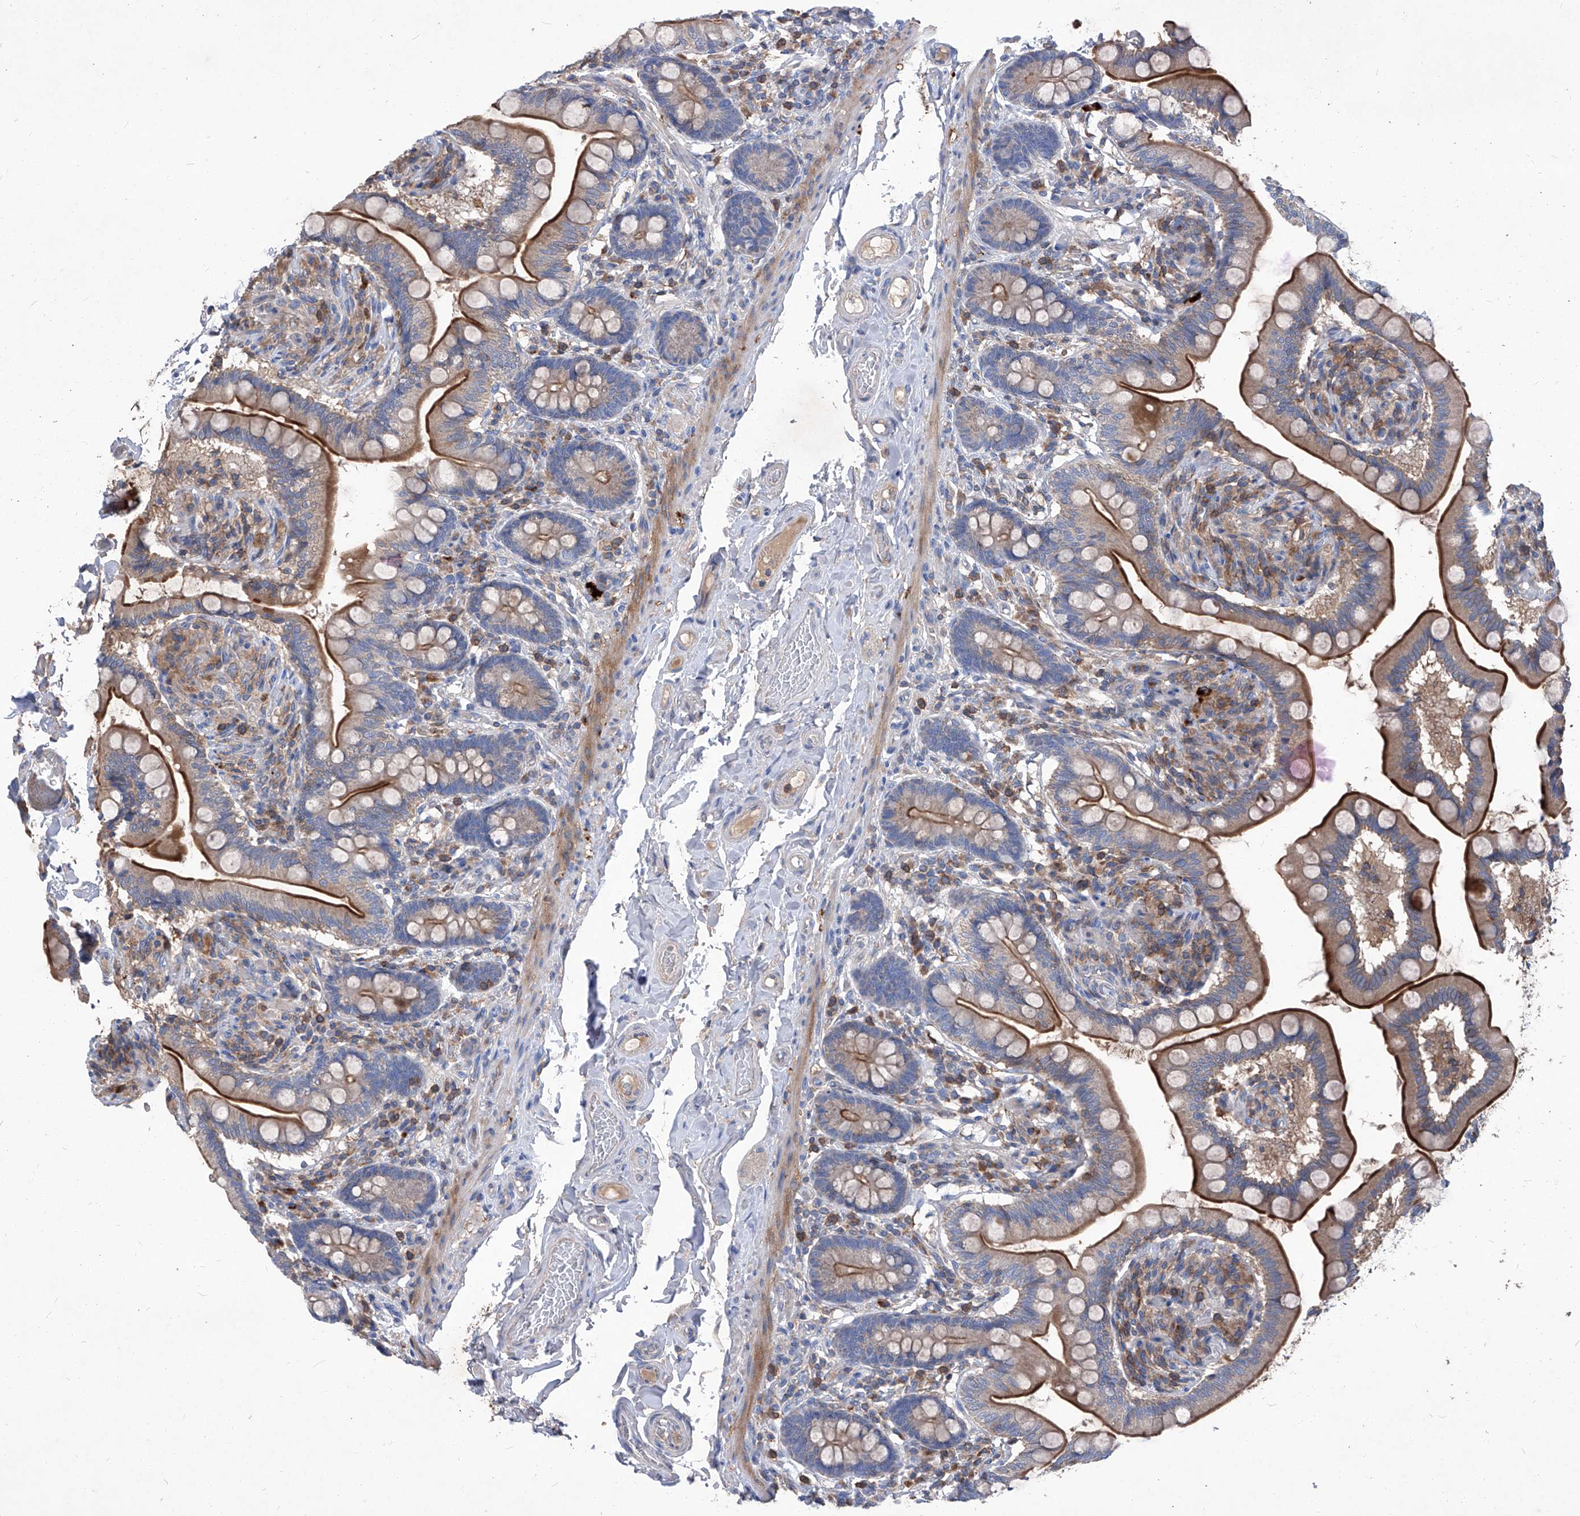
{"staining": {"intensity": "strong", "quantity": "25%-75%", "location": "cytoplasmic/membranous"}, "tissue": "small intestine", "cell_type": "Glandular cells", "image_type": "normal", "snomed": [{"axis": "morphology", "description": "Normal tissue, NOS"}, {"axis": "topography", "description": "Small intestine"}], "caption": "Glandular cells demonstrate high levels of strong cytoplasmic/membranous expression in about 25%-75% of cells in normal small intestine. (DAB IHC with brightfield microscopy, high magnification).", "gene": "EPHA8", "patient": {"sex": "female", "age": 64}}